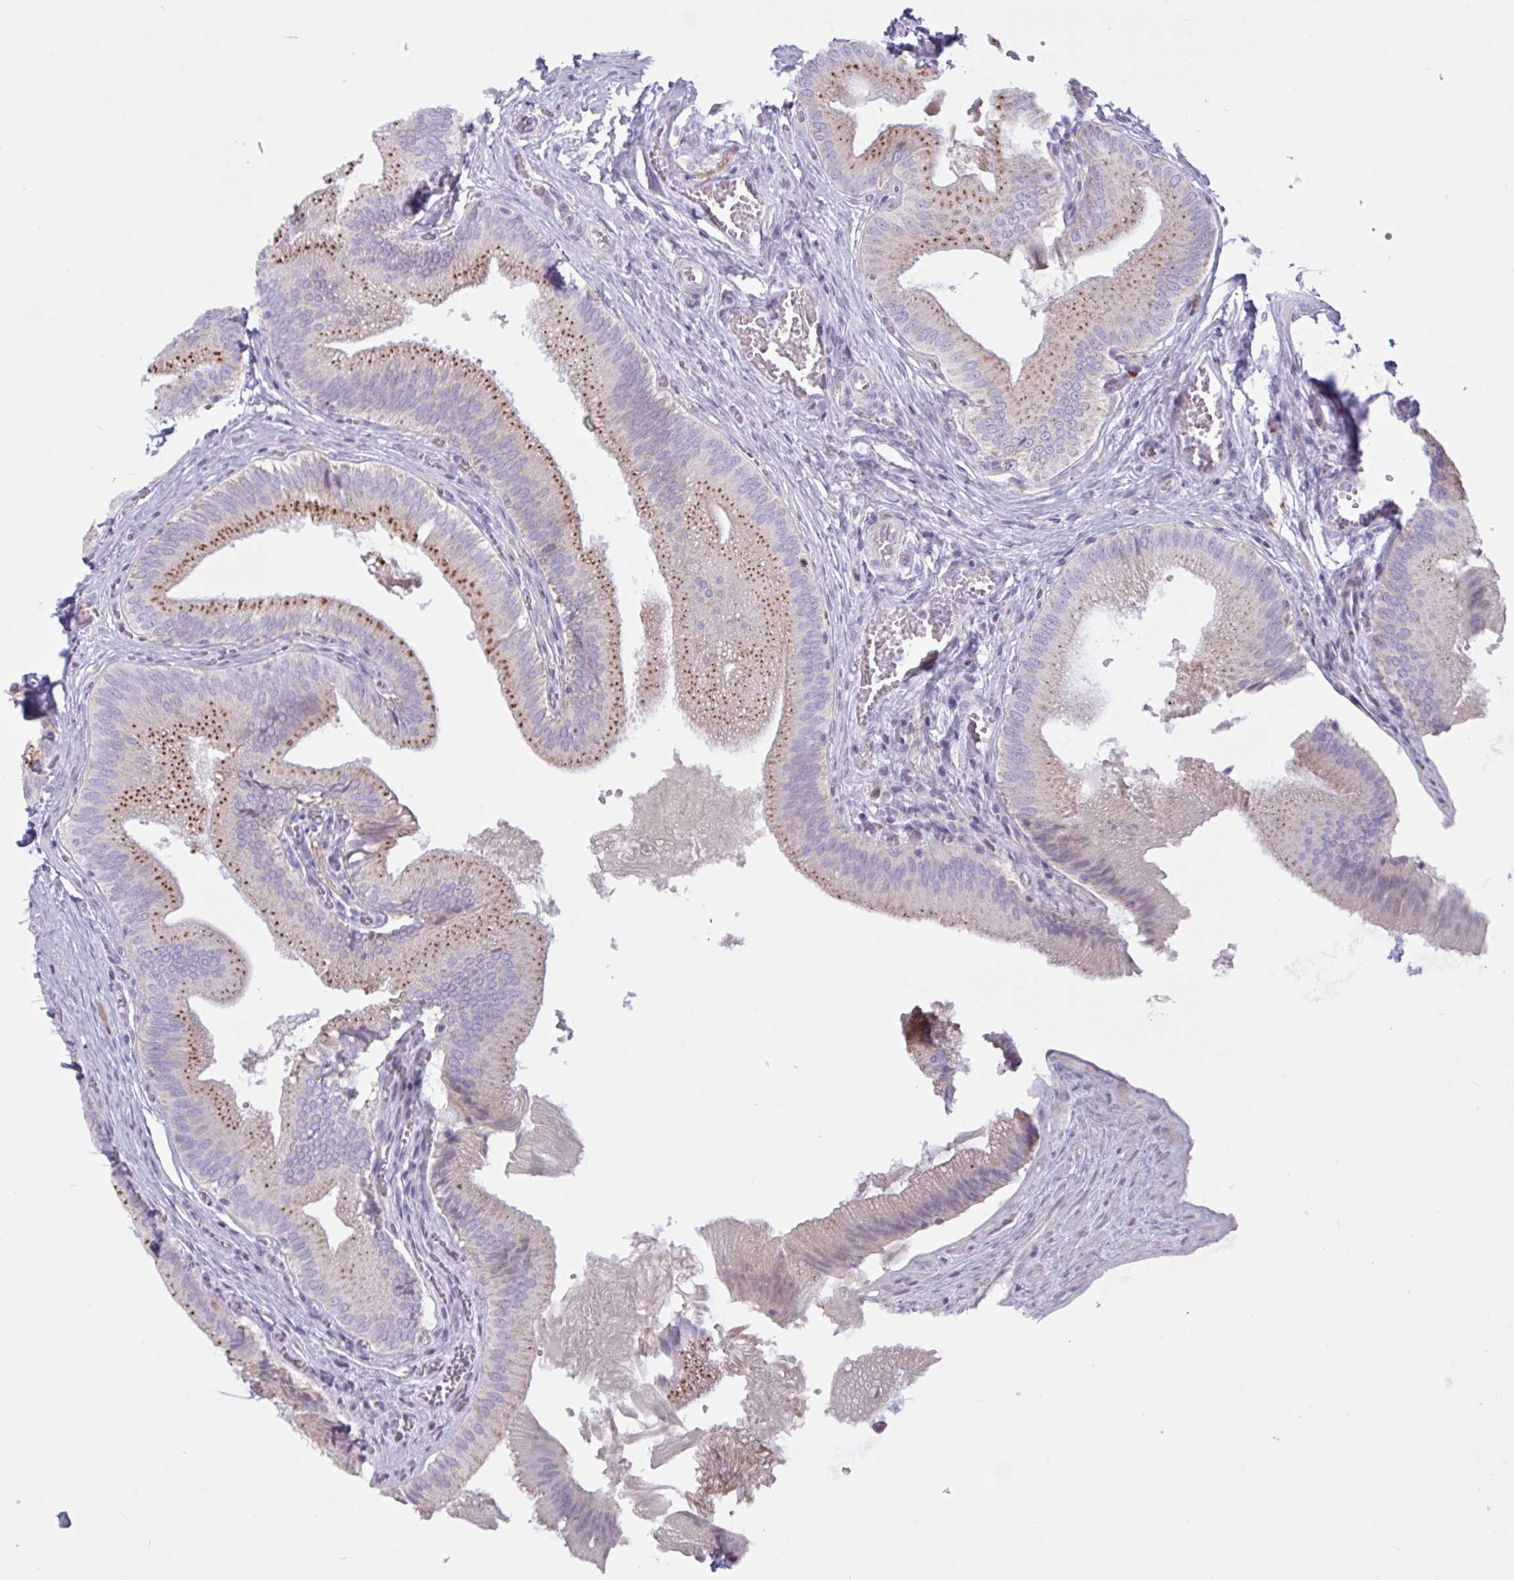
{"staining": {"intensity": "moderate", "quantity": ">75%", "location": "cytoplasmic/membranous"}, "tissue": "gallbladder", "cell_type": "Glandular cells", "image_type": "normal", "snomed": [{"axis": "morphology", "description": "Normal tissue, NOS"}, {"axis": "topography", "description": "Gallbladder"}], "caption": "Immunohistochemistry (IHC) of unremarkable human gallbladder displays medium levels of moderate cytoplasmic/membranous expression in approximately >75% of glandular cells. (DAB = brown stain, brightfield microscopy at high magnification).", "gene": "ATG9A", "patient": {"sex": "male", "age": 17}}